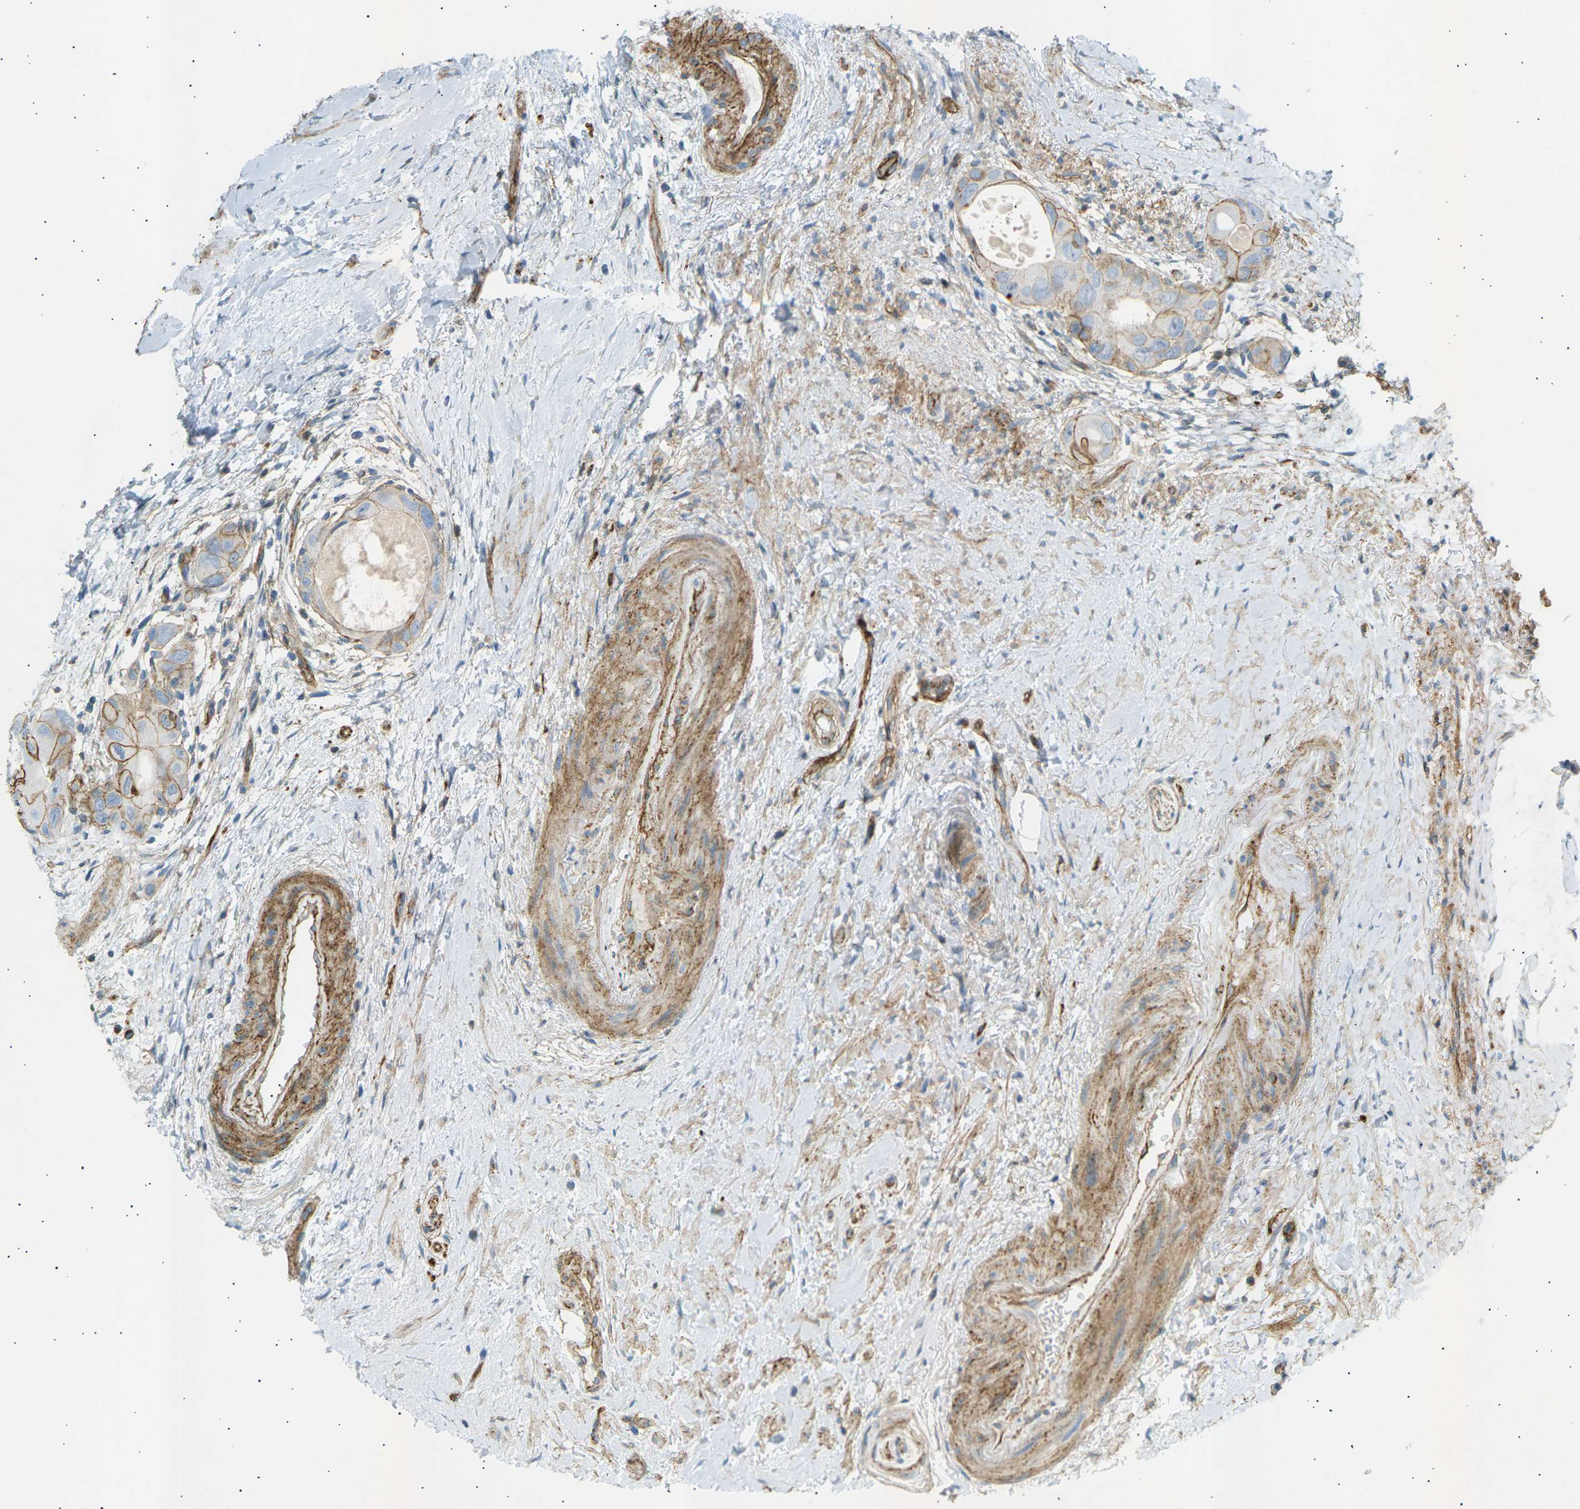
{"staining": {"intensity": "moderate", "quantity": "<25%", "location": "cytoplasmic/membranous"}, "tissue": "colorectal cancer", "cell_type": "Tumor cells", "image_type": "cancer", "snomed": [{"axis": "morphology", "description": "Adenocarcinoma, NOS"}, {"axis": "topography", "description": "Rectum"}], "caption": "Brown immunohistochemical staining in human colorectal cancer displays moderate cytoplasmic/membranous staining in approximately <25% of tumor cells.", "gene": "ATP2B4", "patient": {"sex": "male", "age": 51}}